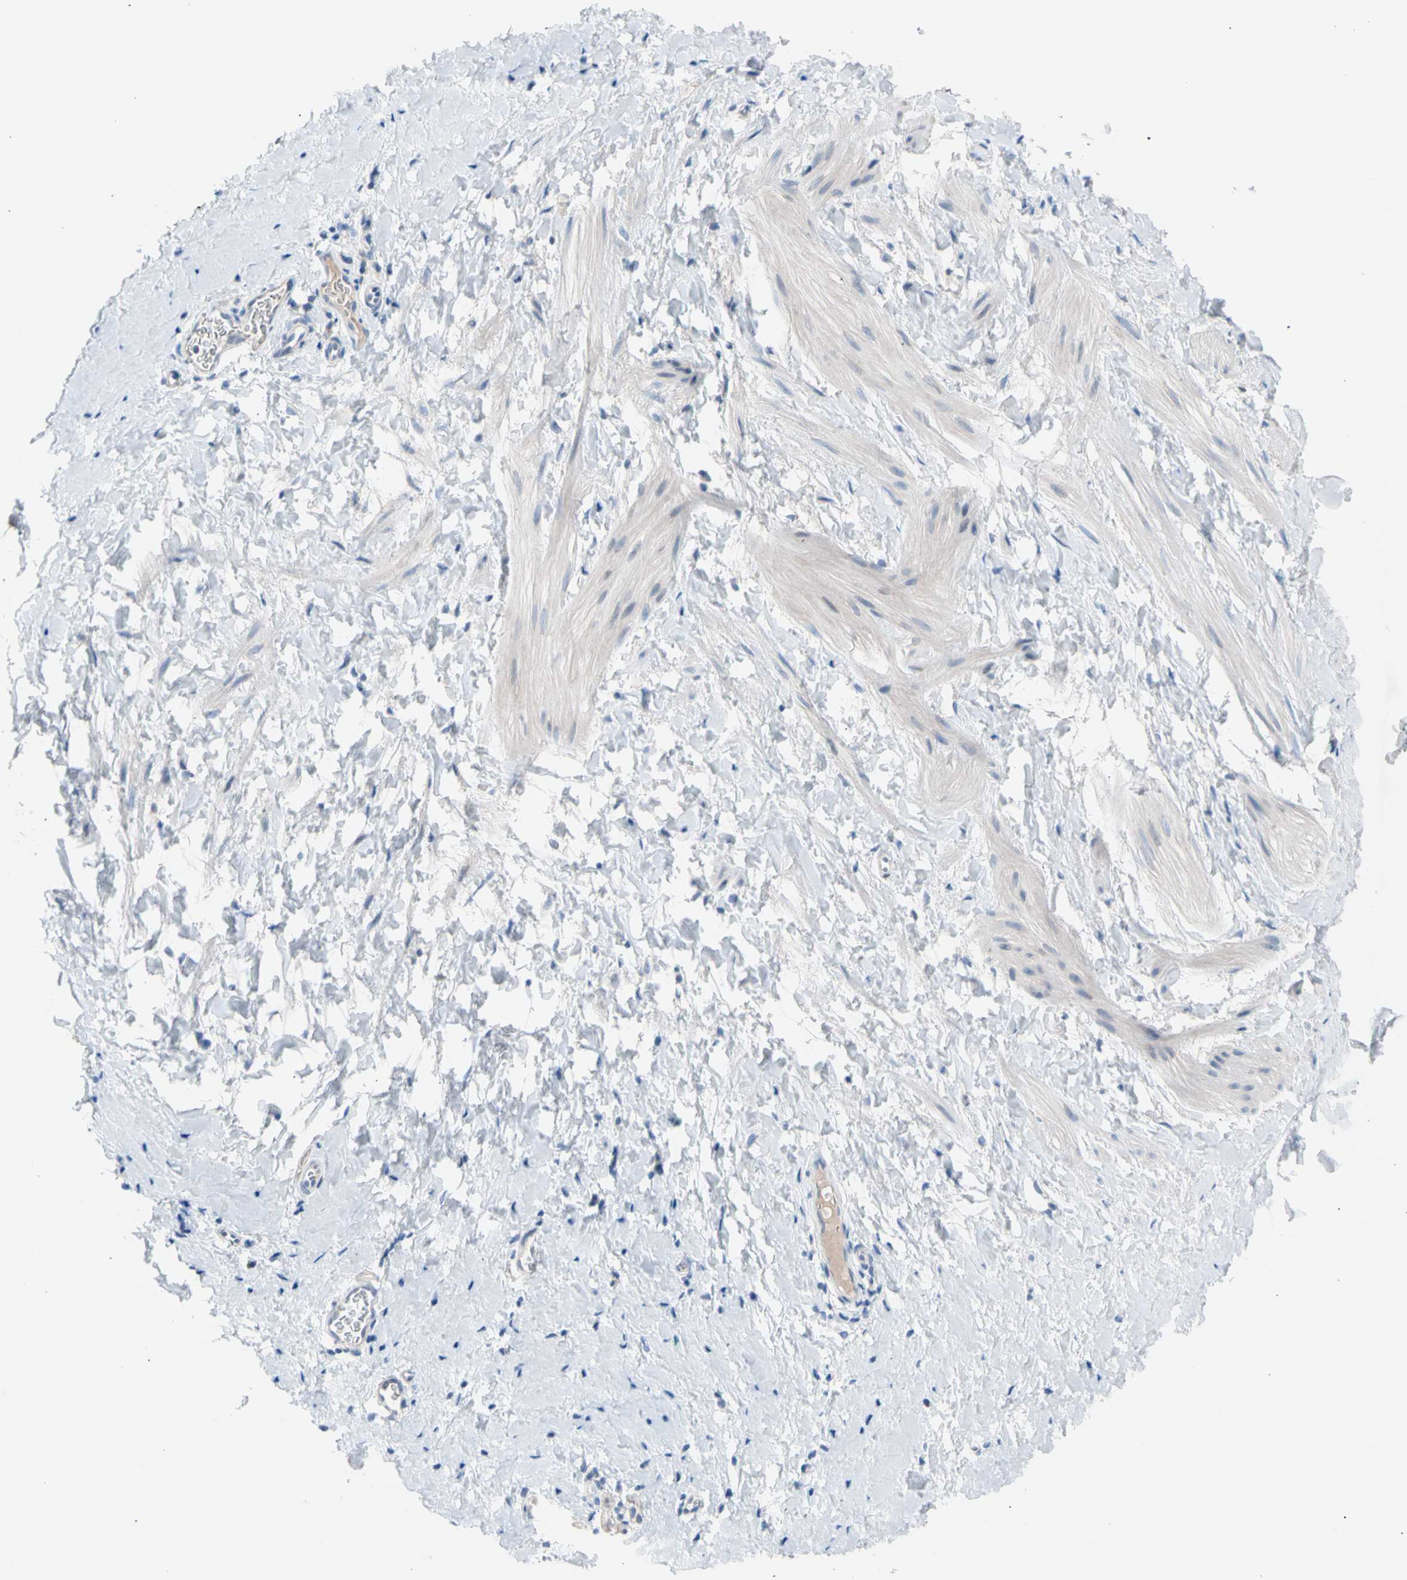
{"staining": {"intensity": "negative", "quantity": "none", "location": "none"}, "tissue": "smooth muscle", "cell_type": "Smooth muscle cells", "image_type": "normal", "snomed": [{"axis": "morphology", "description": "Normal tissue, NOS"}, {"axis": "topography", "description": "Smooth muscle"}], "caption": "Immunohistochemistry of unremarkable human smooth muscle exhibits no positivity in smooth muscle cells. (DAB (3,3'-diaminobenzidine) IHC with hematoxylin counter stain).", "gene": "CASQ1", "patient": {"sex": "male", "age": 16}}